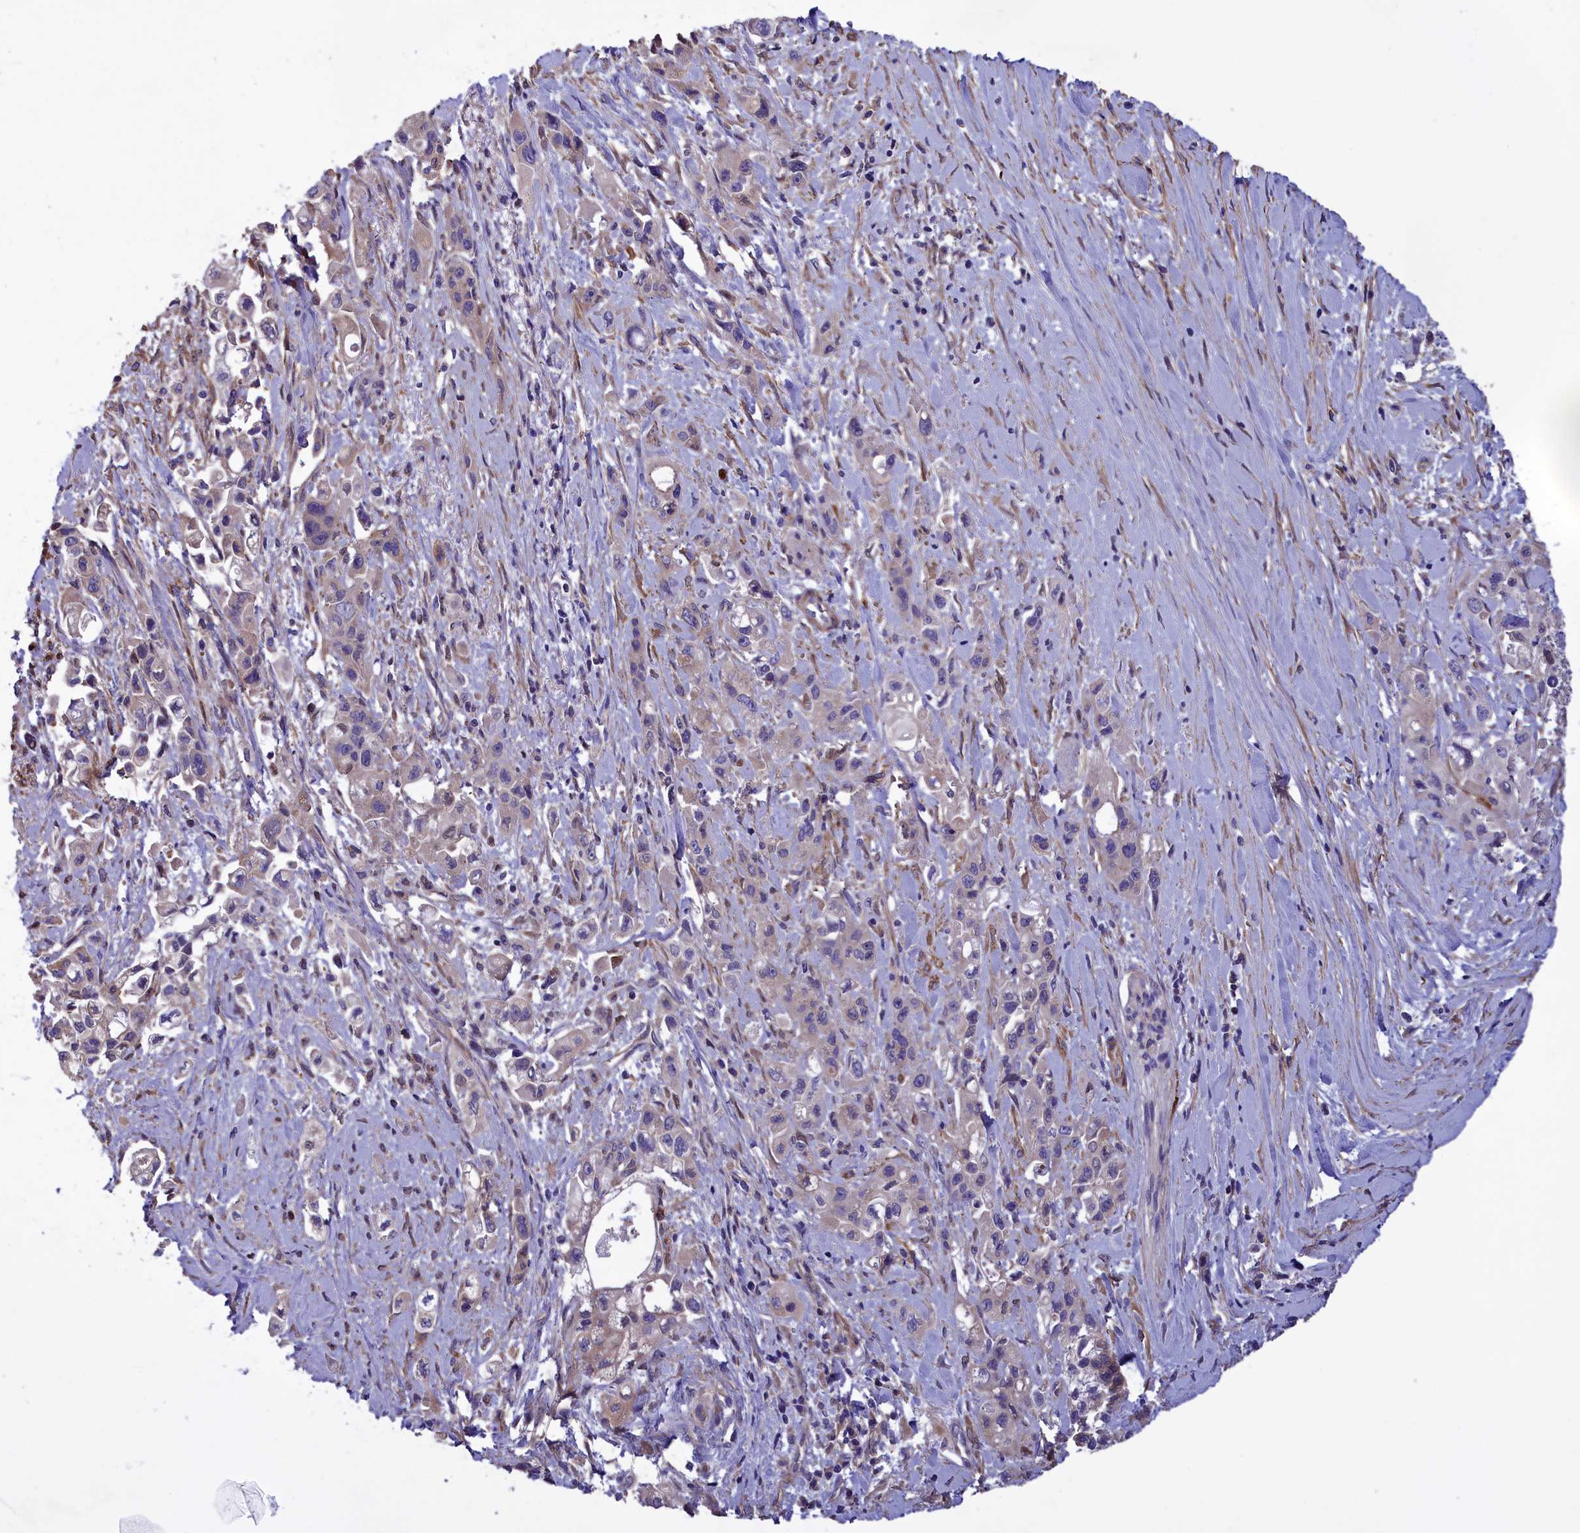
{"staining": {"intensity": "negative", "quantity": "none", "location": "none"}, "tissue": "pancreatic cancer", "cell_type": "Tumor cells", "image_type": "cancer", "snomed": [{"axis": "morphology", "description": "Adenocarcinoma, NOS"}, {"axis": "topography", "description": "Pancreas"}], "caption": "Immunohistochemistry (IHC) photomicrograph of pancreatic cancer (adenocarcinoma) stained for a protein (brown), which exhibits no positivity in tumor cells.", "gene": "AMDHD2", "patient": {"sex": "female", "age": 66}}